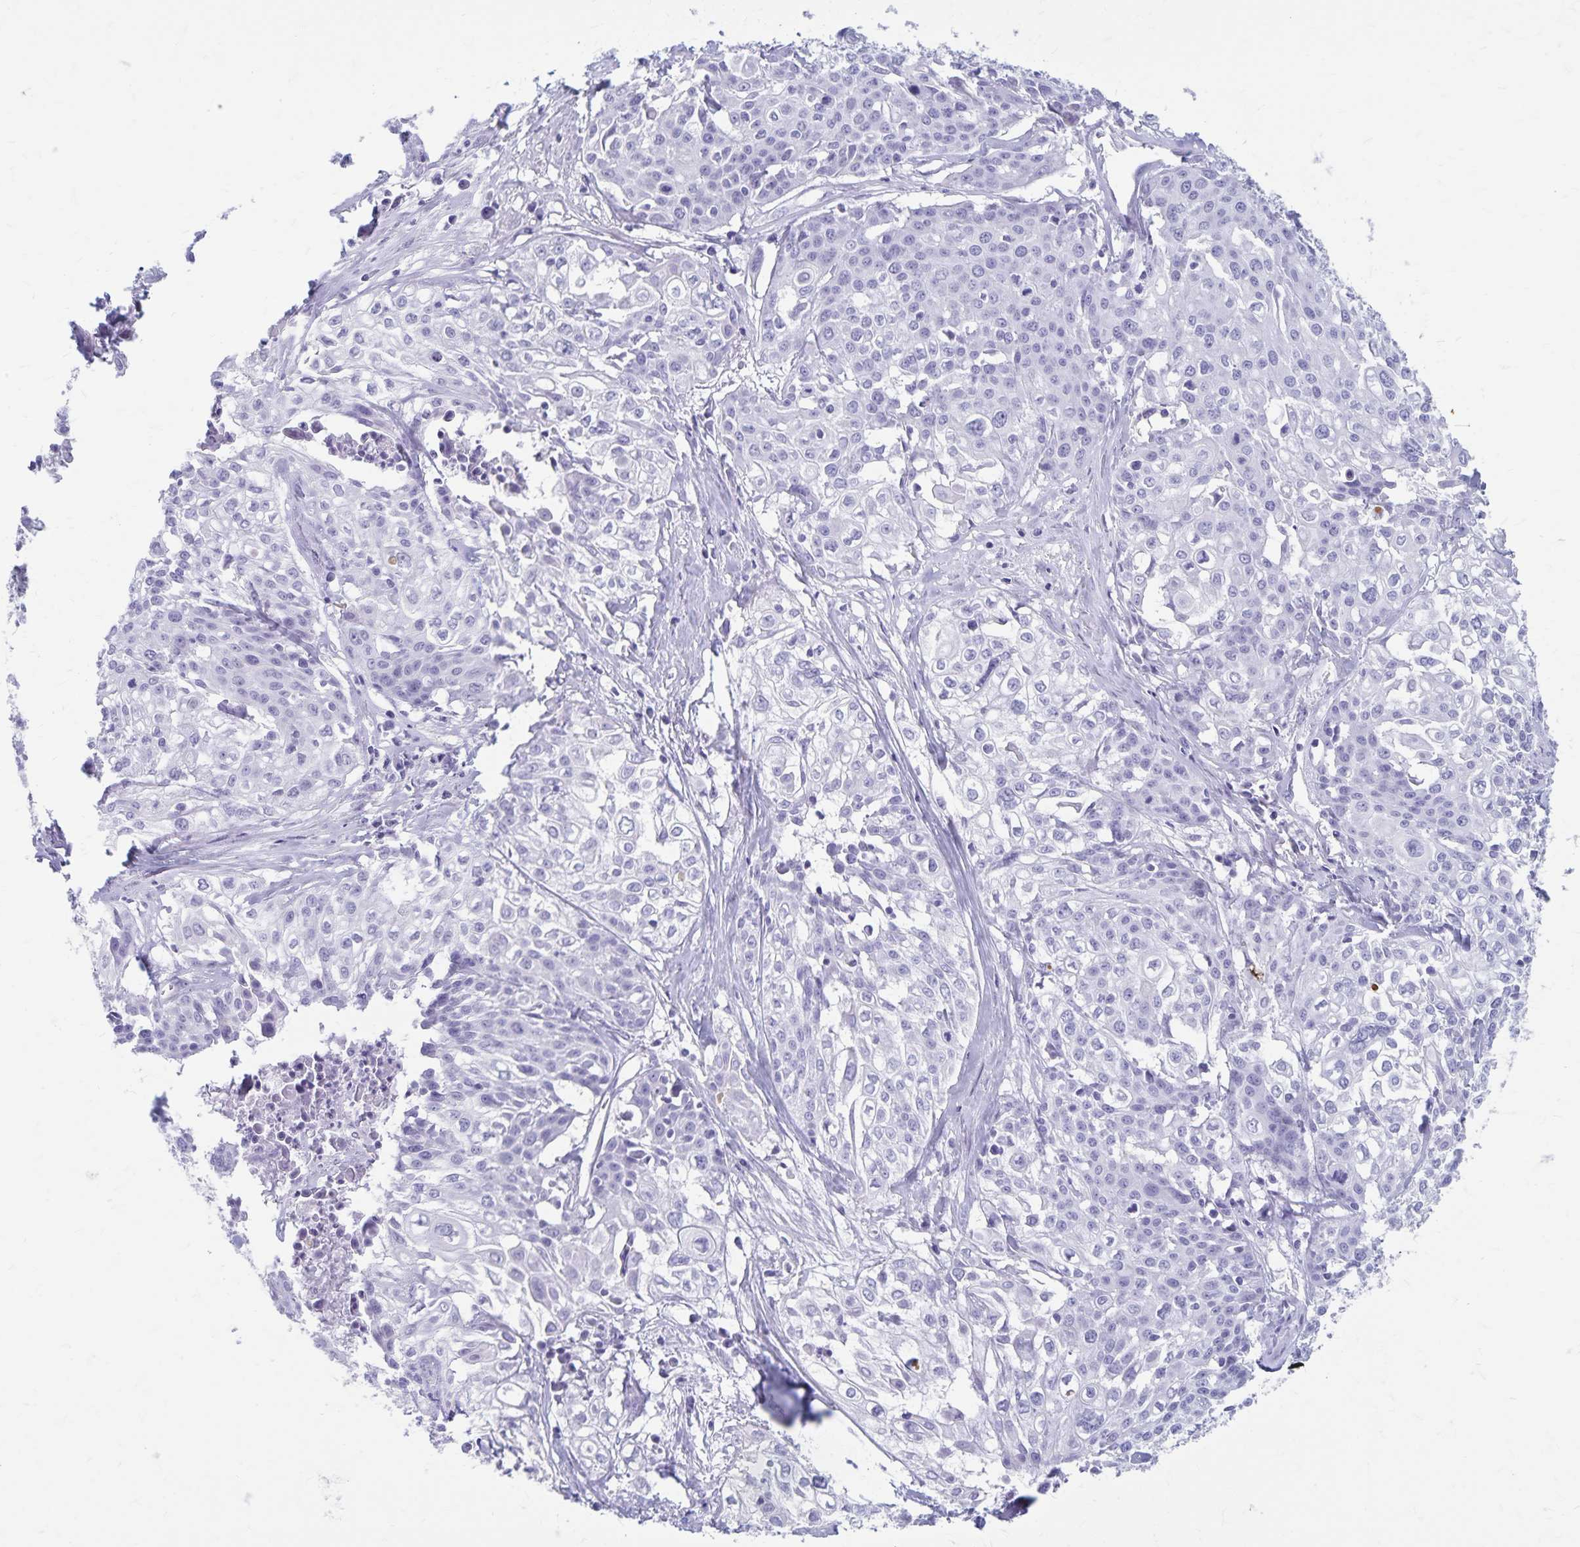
{"staining": {"intensity": "negative", "quantity": "none", "location": "none"}, "tissue": "cervical cancer", "cell_type": "Tumor cells", "image_type": "cancer", "snomed": [{"axis": "morphology", "description": "Squamous cell carcinoma, NOS"}, {"axis": "topography", "description": "Cervix"}], "caption": "This is a image of immunohistochemistry staining of cervical cancer (squamous cell carcinoma), which shows no positivity in tumor cells.", "gene": "GPBAR1", "patient": {"sex": "female", "age": 39}}